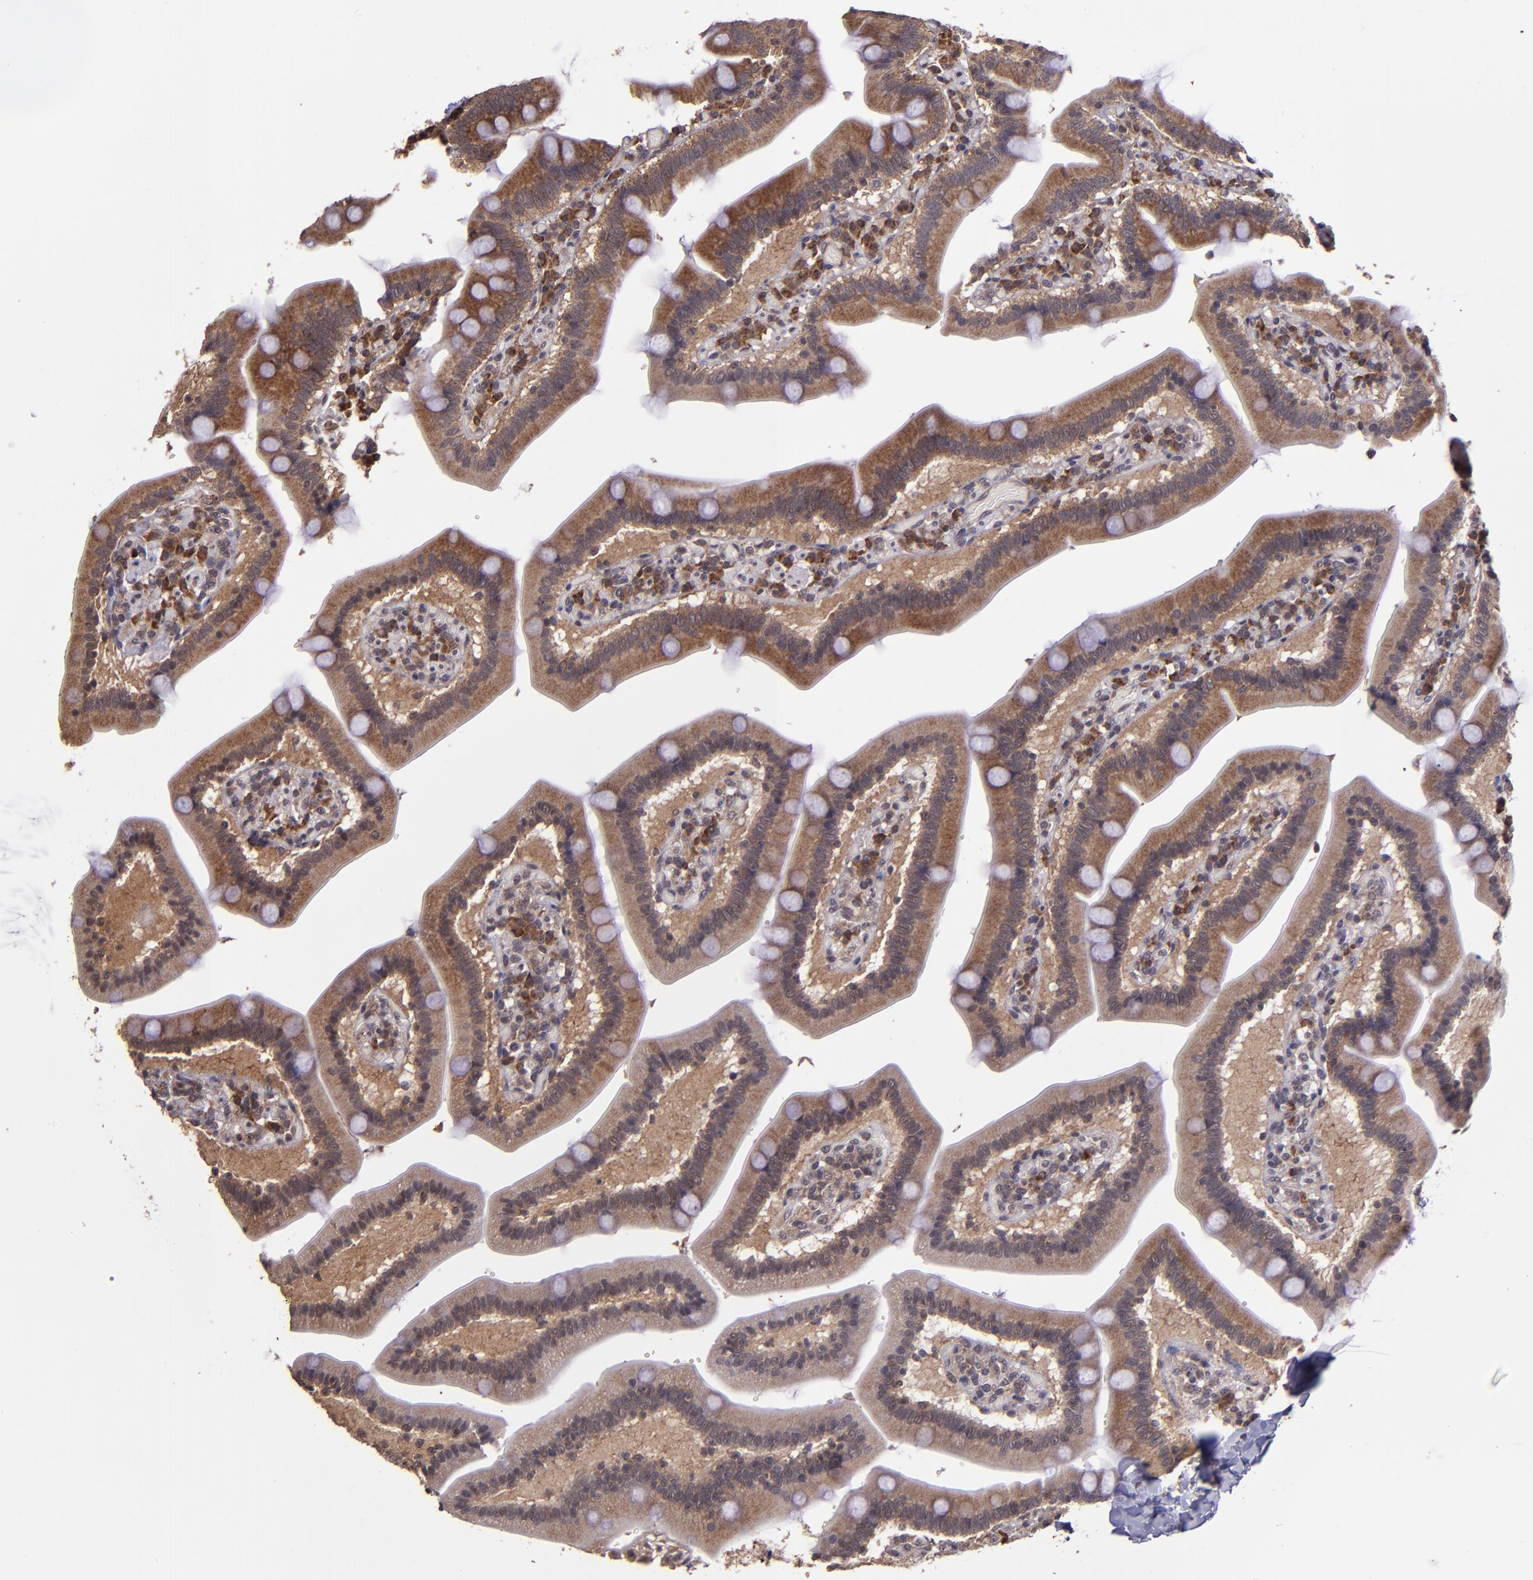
{"staining": {"intensity": "strong", "quantity": ">75%", "location": "cytoplasmic/membranous"}, "tissue": "duodenum", "cell_type": "Glandular cells", "image_type": "normal", "snomed": [{"axis": "morphology", "description": "Normal tissue, NOS"}, {"axis": "topography", "description": "Duodenum"}], "caption": "High-power microscopy captured an IHC histopathology image of benign duodenum, revealing strong cytoplasmic/membranous staining in approximately >75% of glandular cells. The staining is performed using DAB brown chromogen to label protein expression. The nuclei are counter-stained blue using hematoxylin.", "gene": "USP51", "patient": {"sex": "male", "age": 66}}